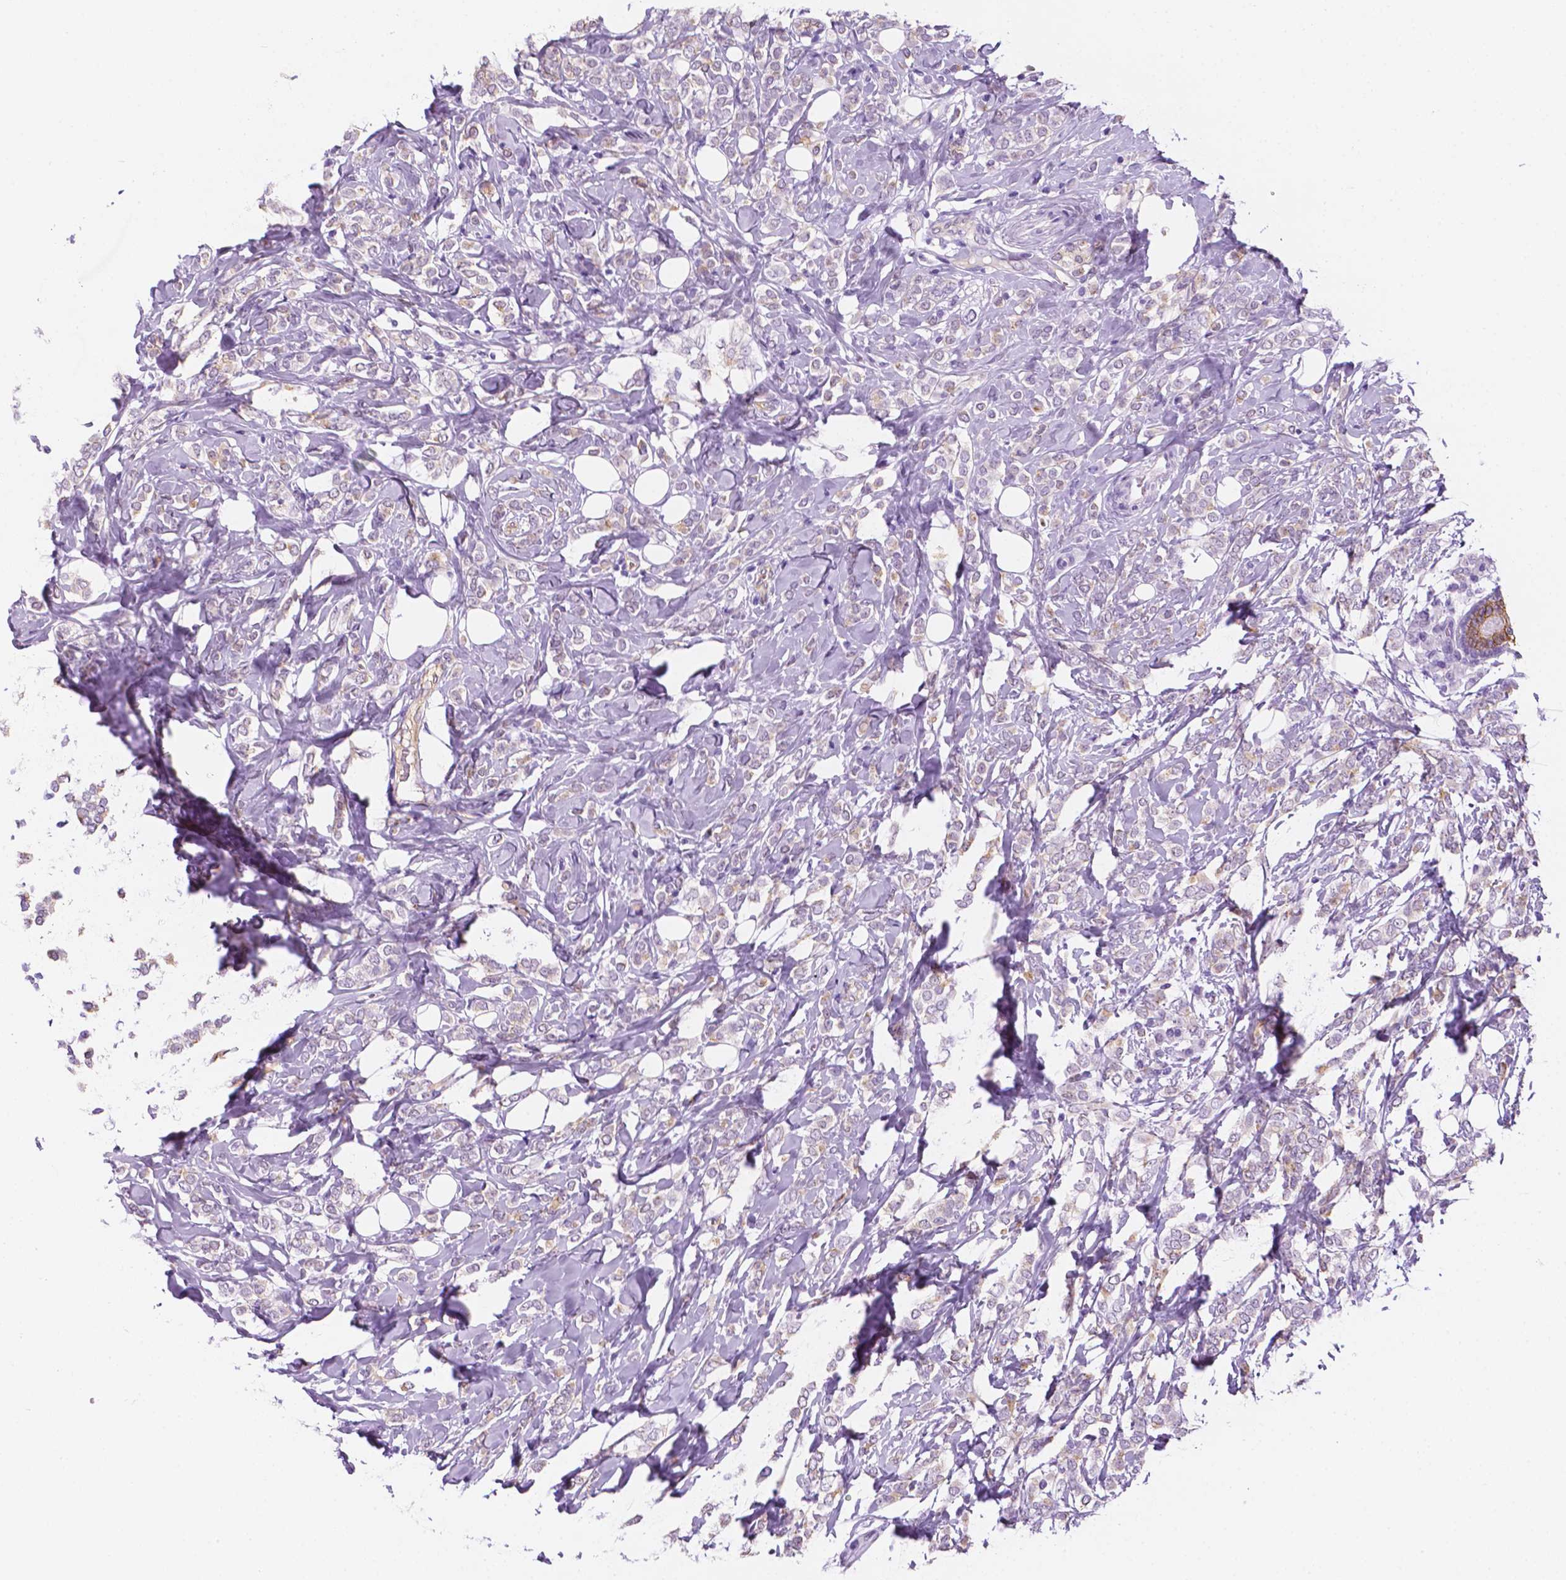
{"staining": {"intensity": "weak", "quantity": "<25%", "location": "cytoplasmic/membranous"}, "tissue": "breast cancer", "cell_type": "Tumor cells", "image_type": "cancer", "snomed": [{"axis": "morphology", "description": "Lobular carcinoma"}, {"axis": "topography", "description": "Breast"}], "caption": "Tumor cells show no significant staining in breast cancer (lobular carcinoma).", "gene": "PPL", "patient": {"sex": "female", "age": 49}}